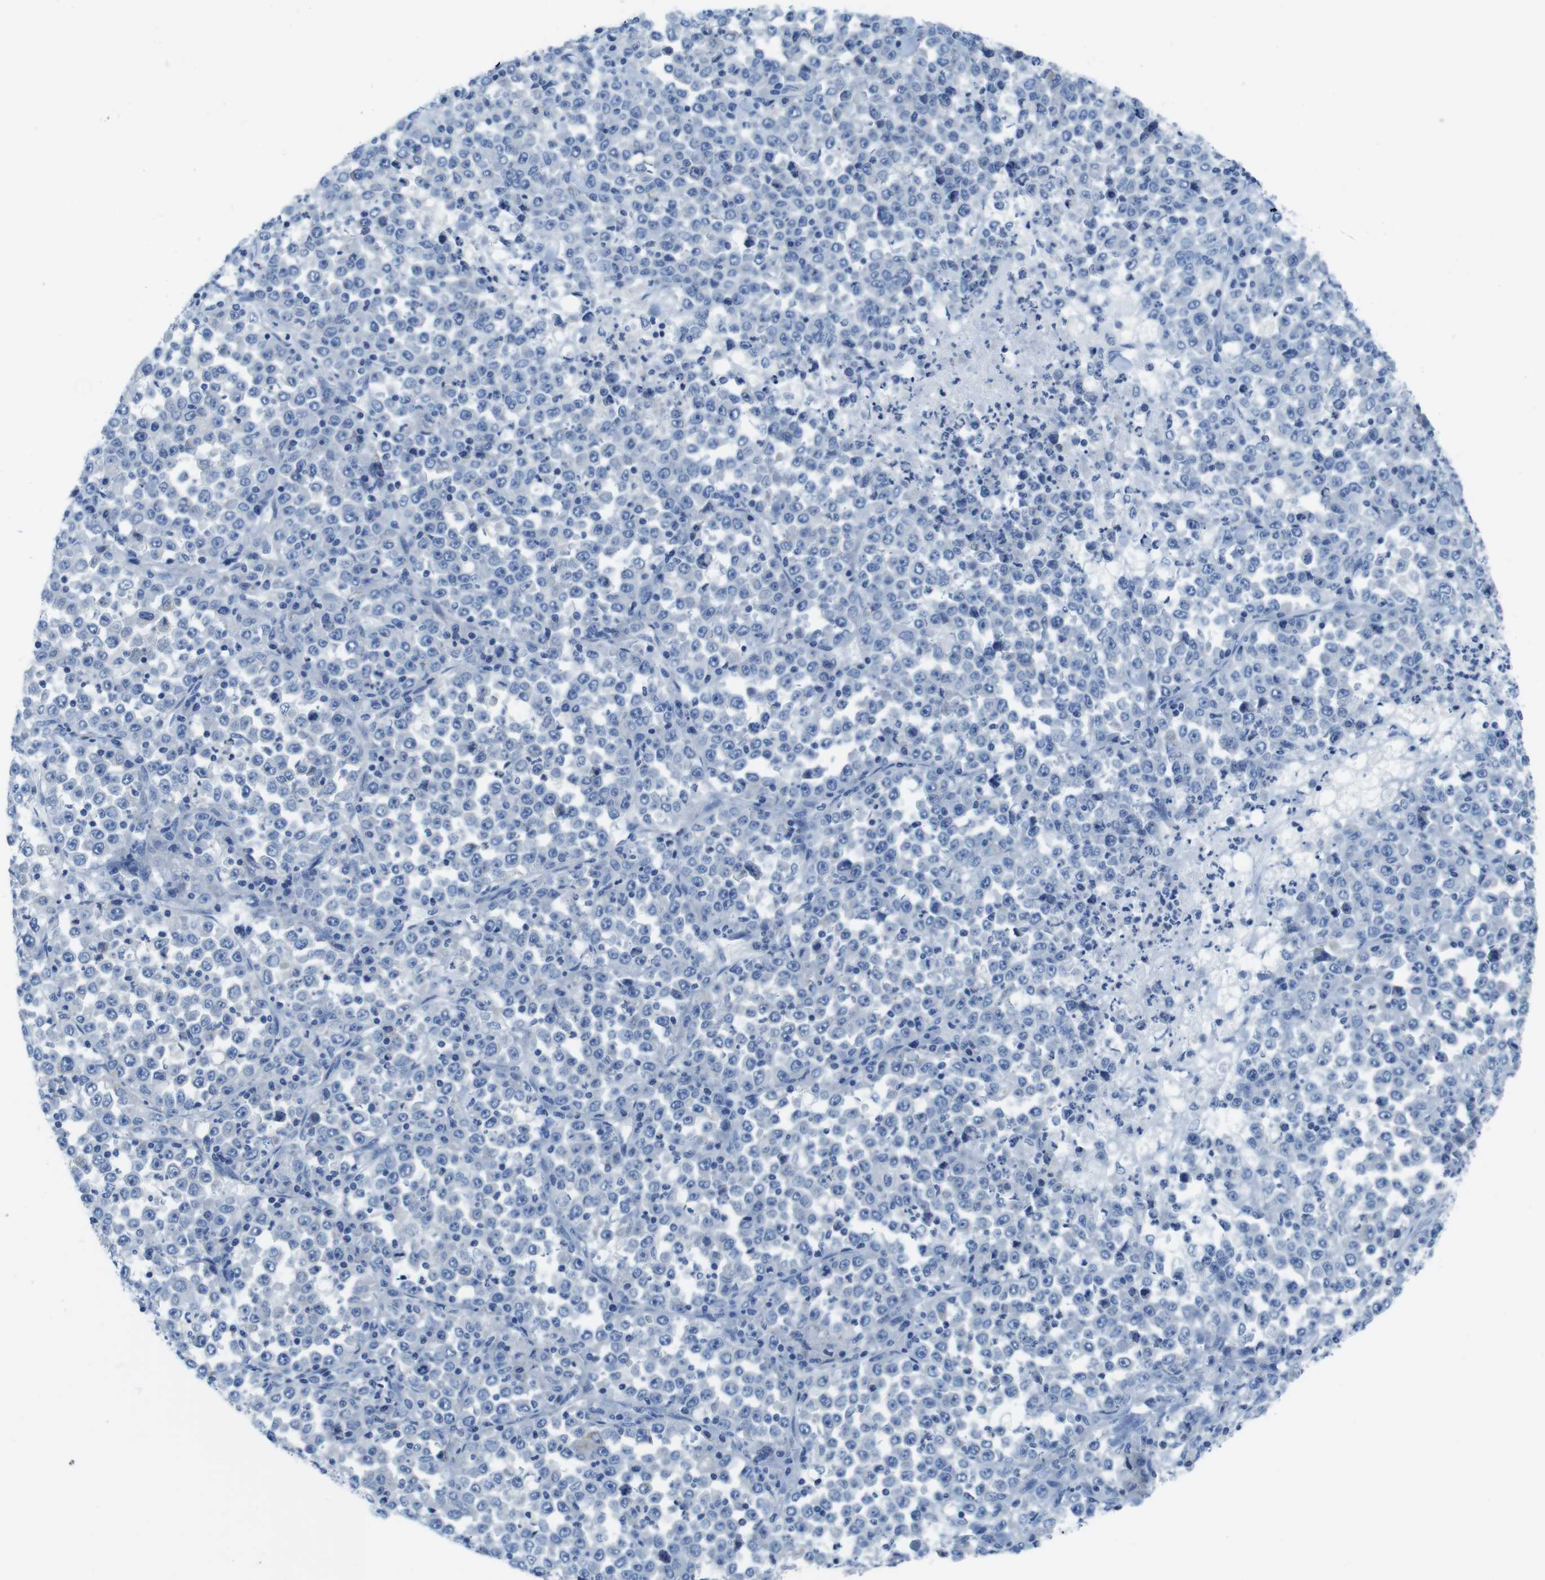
{"staining": {"intensity": "negative", "quantity": "none", "location": "none"}, "tissue": "stomach cancer", "cell_type": "Tumor cells", "image_type": "cancer", "snomed": [{"axis": "morphology", "description": "Normal tissue, NOS"}, {"axis": "morphology", "description": "Adenocarcinoma, NOS"}, {"axis": "topography", "description": "Stomach, upper"}, {"axis": "topography", "description": "Stomach"}], "caption": "The histopathology image shows no significant staining in tumor cells of stomach adenocarcinoma.", "gene": "ASIC5", "patient": {"sex": "male", "age": 59}}